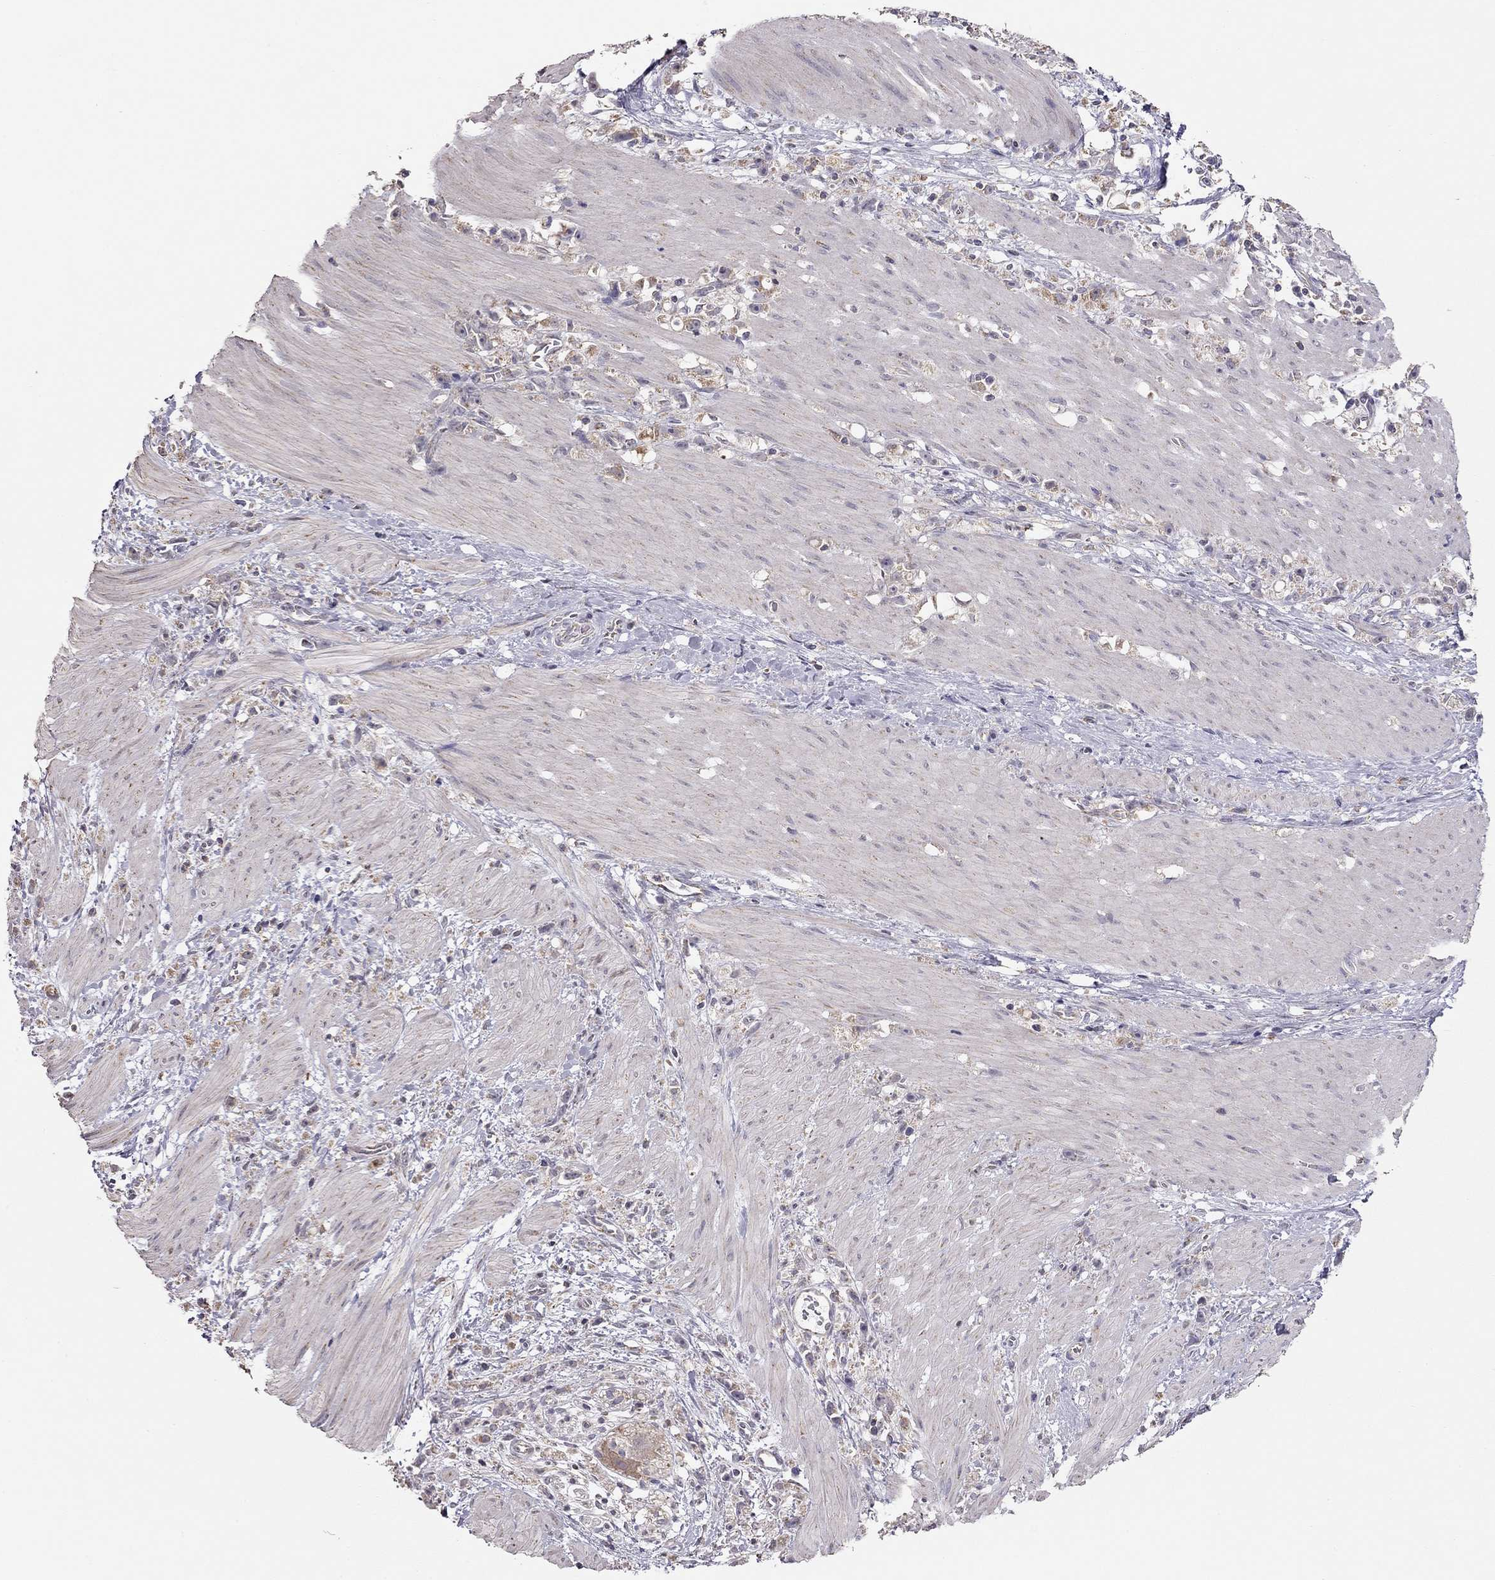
{"staining": {"intensity": "weak", "quantity": "<25%", "location": "cytoplasmic/membranous"}, "tissue": "stomach cancer", "cell_type": "Tumor cells", "image_type": "cancer", "snomed": [{"axis": "morphology", "description": "Adenocarcinoma, NOS"}, {"axis": "topography", "description": "Stomach"}], "caption": "An immunohistochemistry (IHC) micrograph of stomach cancer (adenocarcinoma) is shown. There is no staining in tumor cells of stomach cancer (adenocarcinoma). Brightfield microscopy of immunohistochemistry (IHC) stained with DAB (brown) and hematoxylin (blue), captured at high magnification.", "gene": "LRIT3", "patient": {"sex": "female", "age": 59}}